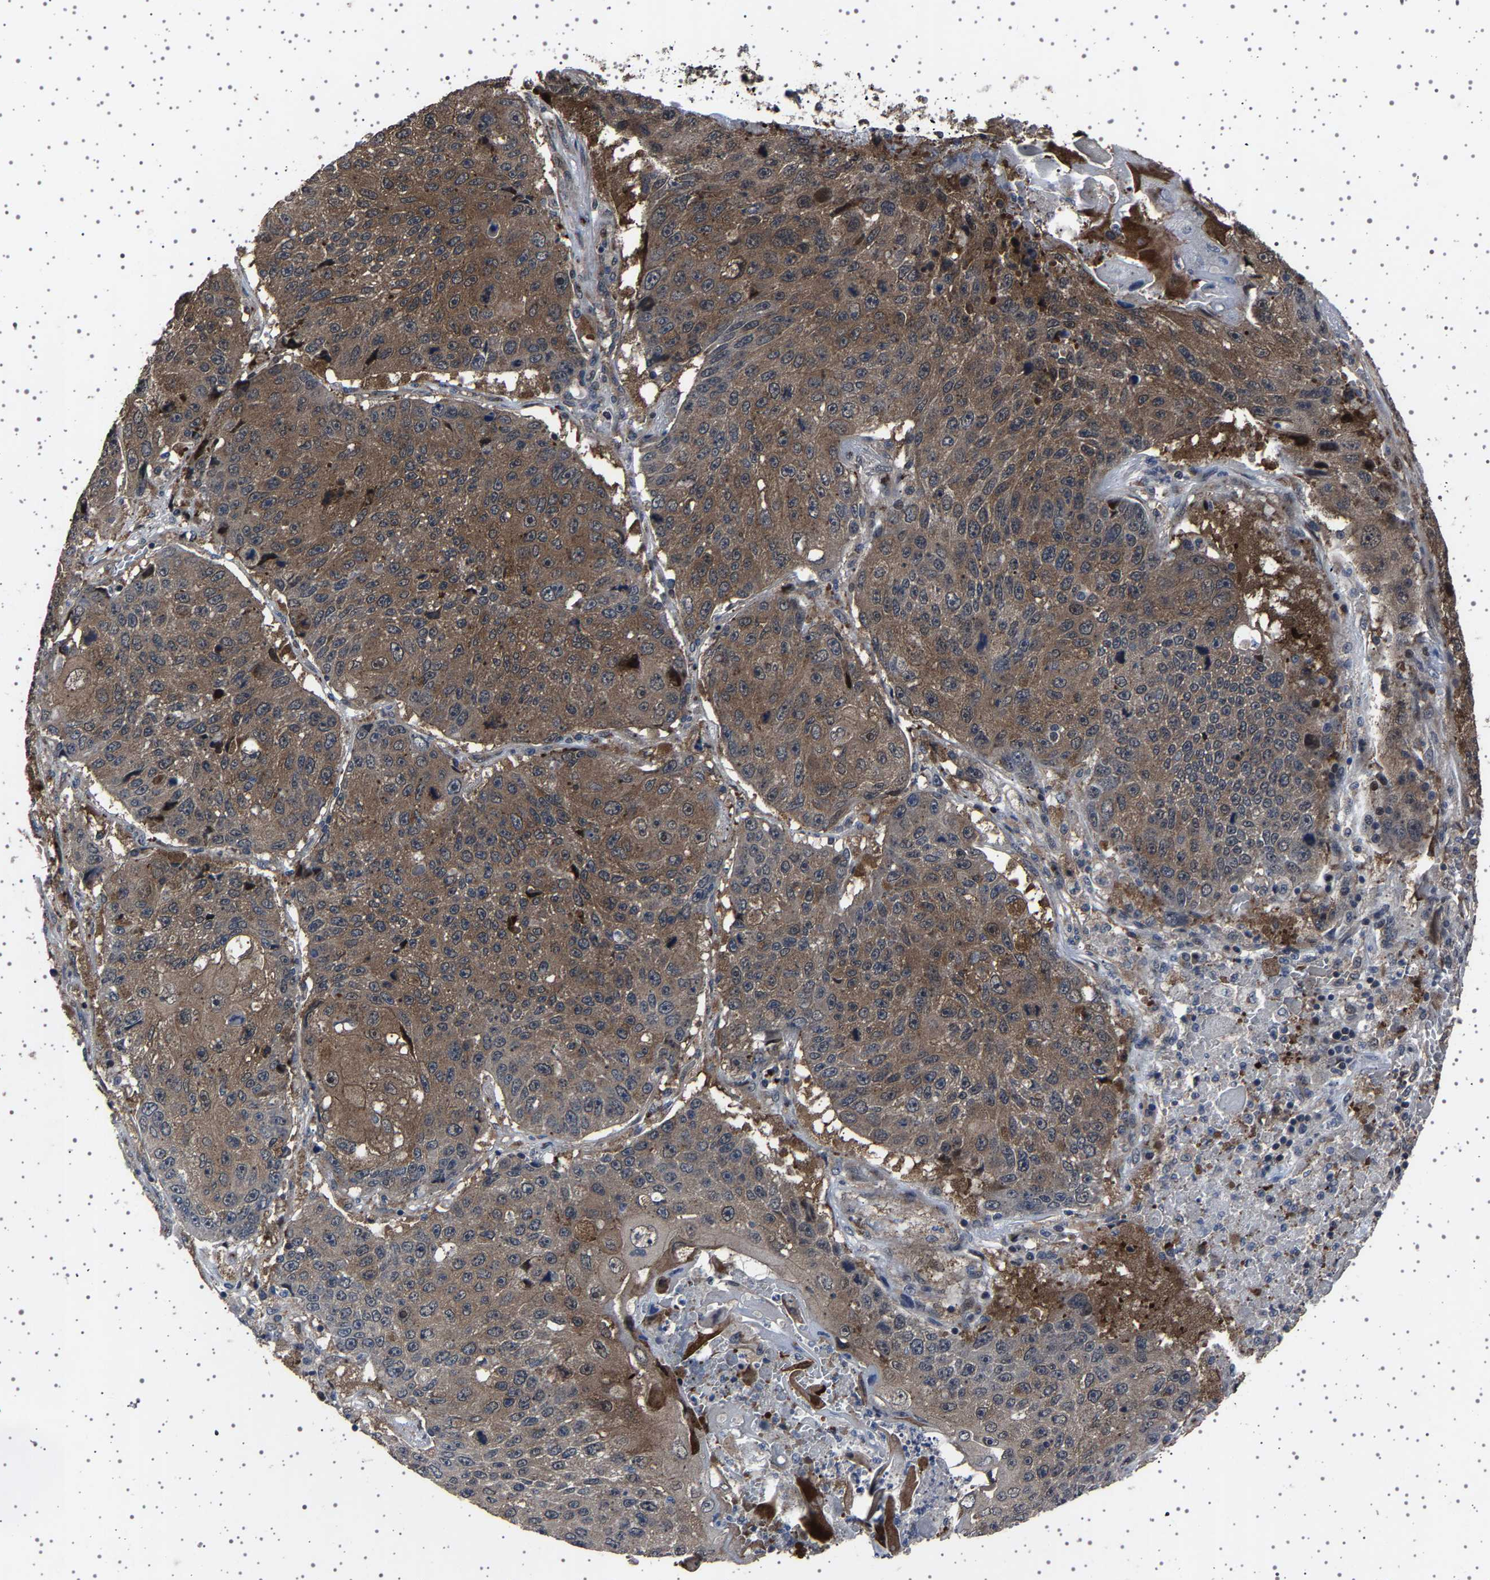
{"staining": {"intensity": "moderate", "quantity": ">75%", "location": "cytoplasmic/membranous"}, "tissue": "lung cancer", "cell_type": "Tumor cells", "image_type": "cancer", "snomed": [{"axis": "morphology", "description": "Squamous cell carcinoma, NOS"}, {"axis": "topography", "description": "Lung"}], "caption": "Immunohistochemical staining of squamous cell carcinoma (lung) exhibits moderate cytoplasmic/membranous protein expression in approximately >75% of tumor cells.", "gene": "NCKAP1", "patient": {"sex": "male", "age": 61}}